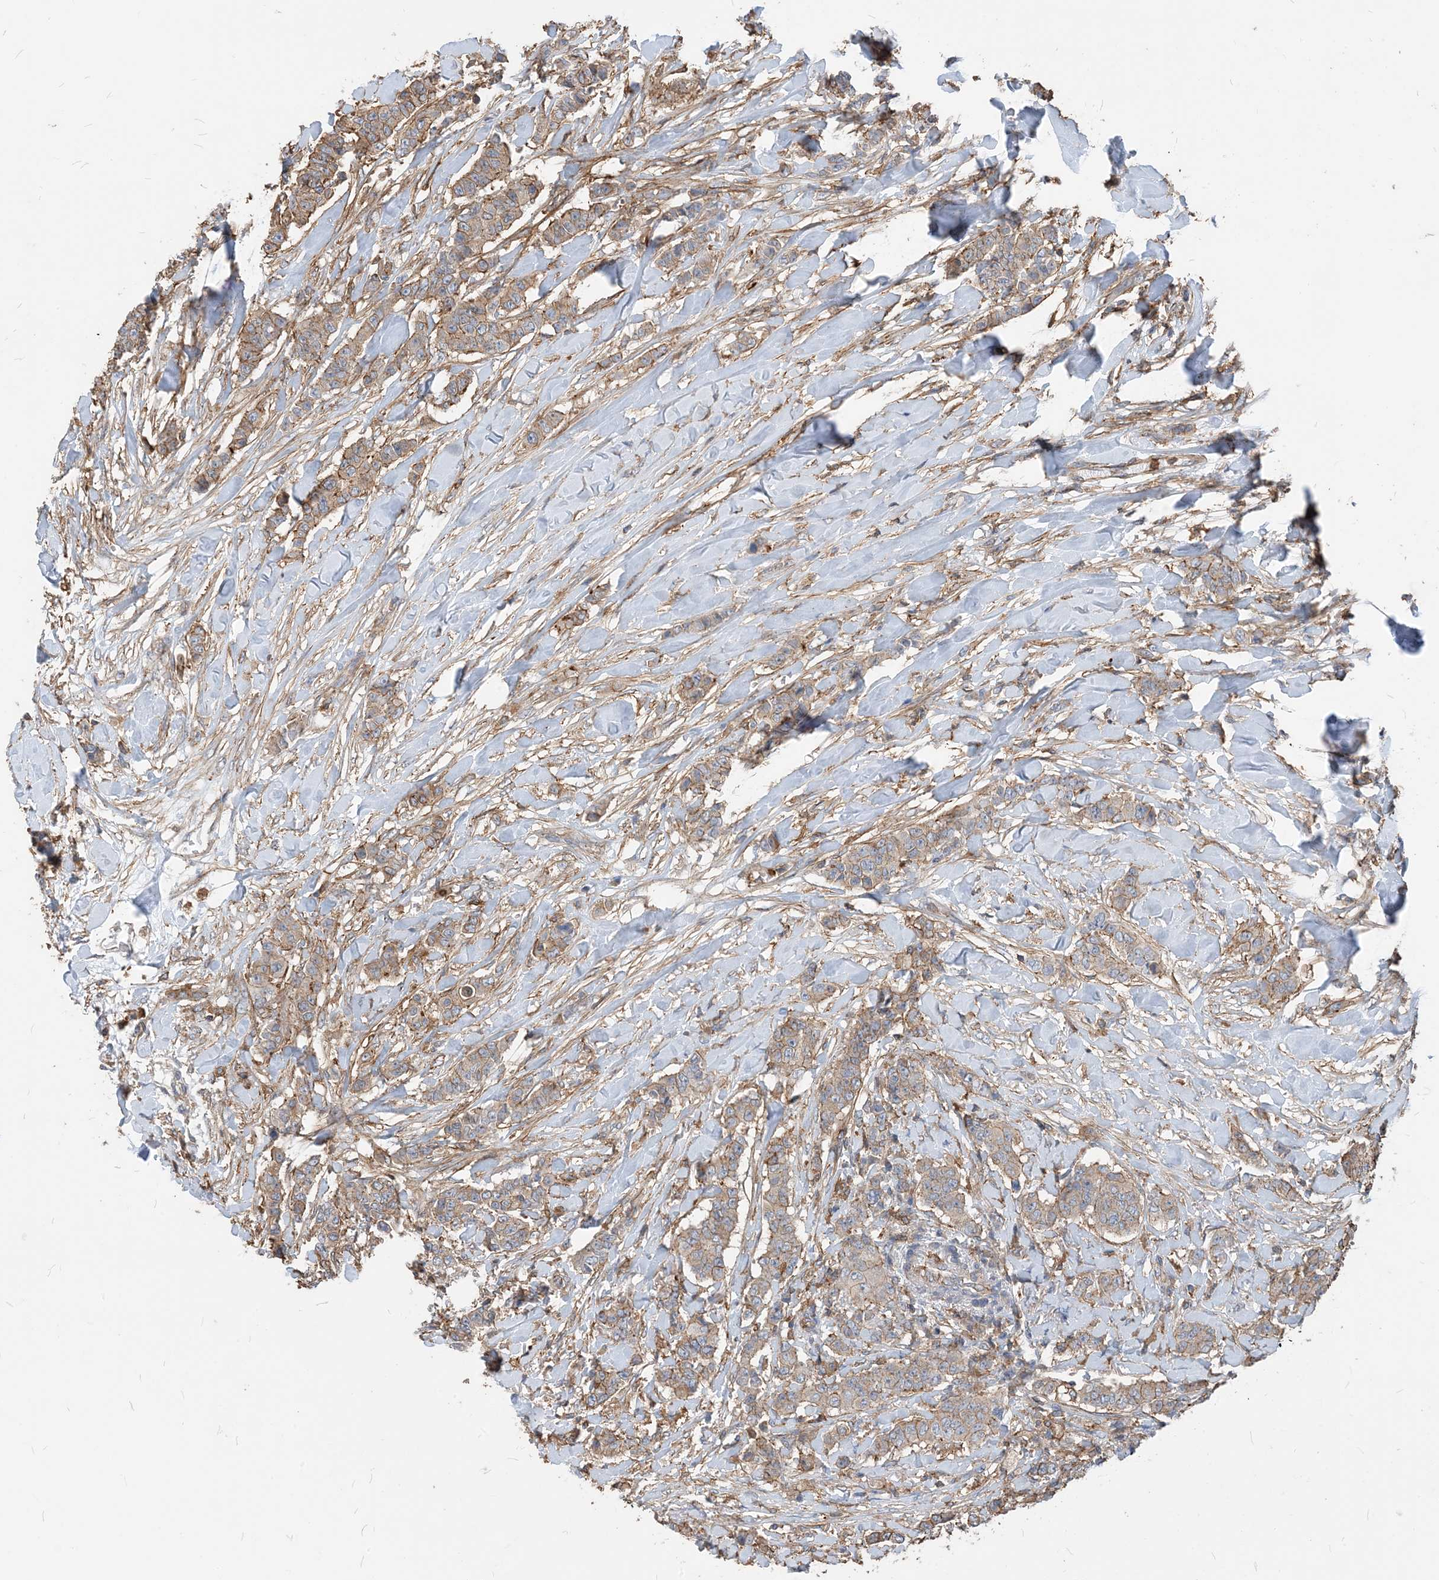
{"staining": {"intensity": "moderate", "quantity": ">75%", "location": "cytoplasmic/membranous"}, "tissue": "breast cancer", "cell_type": "Tumor cells", "image_type": "cancer", "snomed": [{"axis": "morphology", "description": "Duct carcinoma"}, {"axis": "topography", "description": "Breast"}], "caption": "Immunohistochemical staining of human breast cancer (invasive ductal carcinoma) exhibits moderate cytoplasmic/membranous protein staining in about >75% of tumor cells.", "gene": "PARVG", "patient": {"sex": "female", "age": 40}}